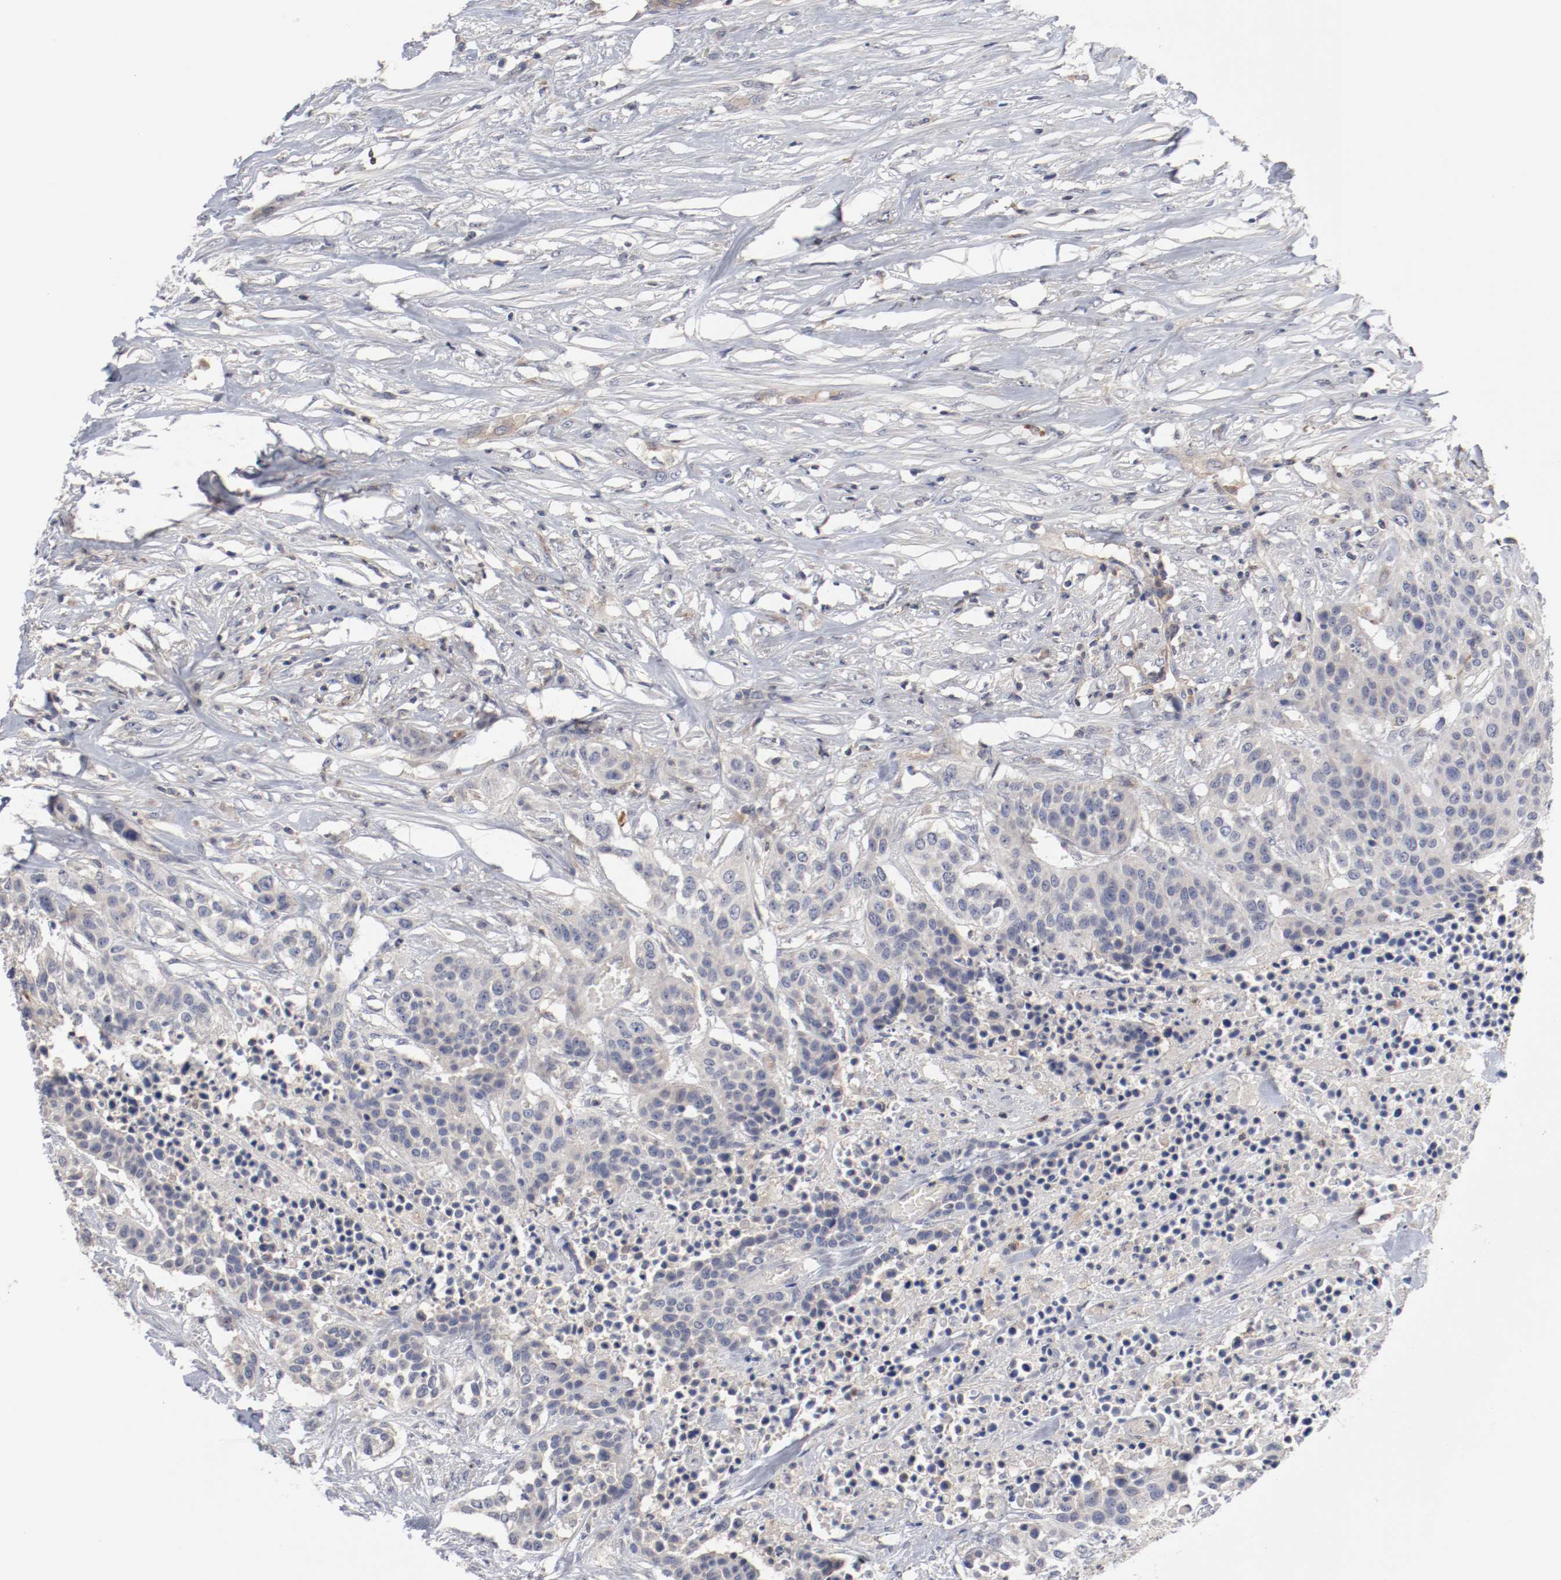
{"staining": {"intensity": "negative", "quantity": "none", "location": "none"}, "tissue": "urothelial cancer", "cell_type": "Tumor cells", "image_type": "cancer", "snomed": [{"axis": "morphology", "description": "Urothelial carcinoma, High grade"}, {"axis": "topography", "description": "Urinary bladder"}], "caption": "DAB immunohistochemical staining of human urothelial cancer reveals no significant staining in tumor cells. Brightfield microscopy of IHC stained with DAB (3,3'-diaminobenzidine) (brown) and hematoxylin (blue), captured at high magnification.", "gene": "CBL", "patient": {"sex": "male", "age": 74}}